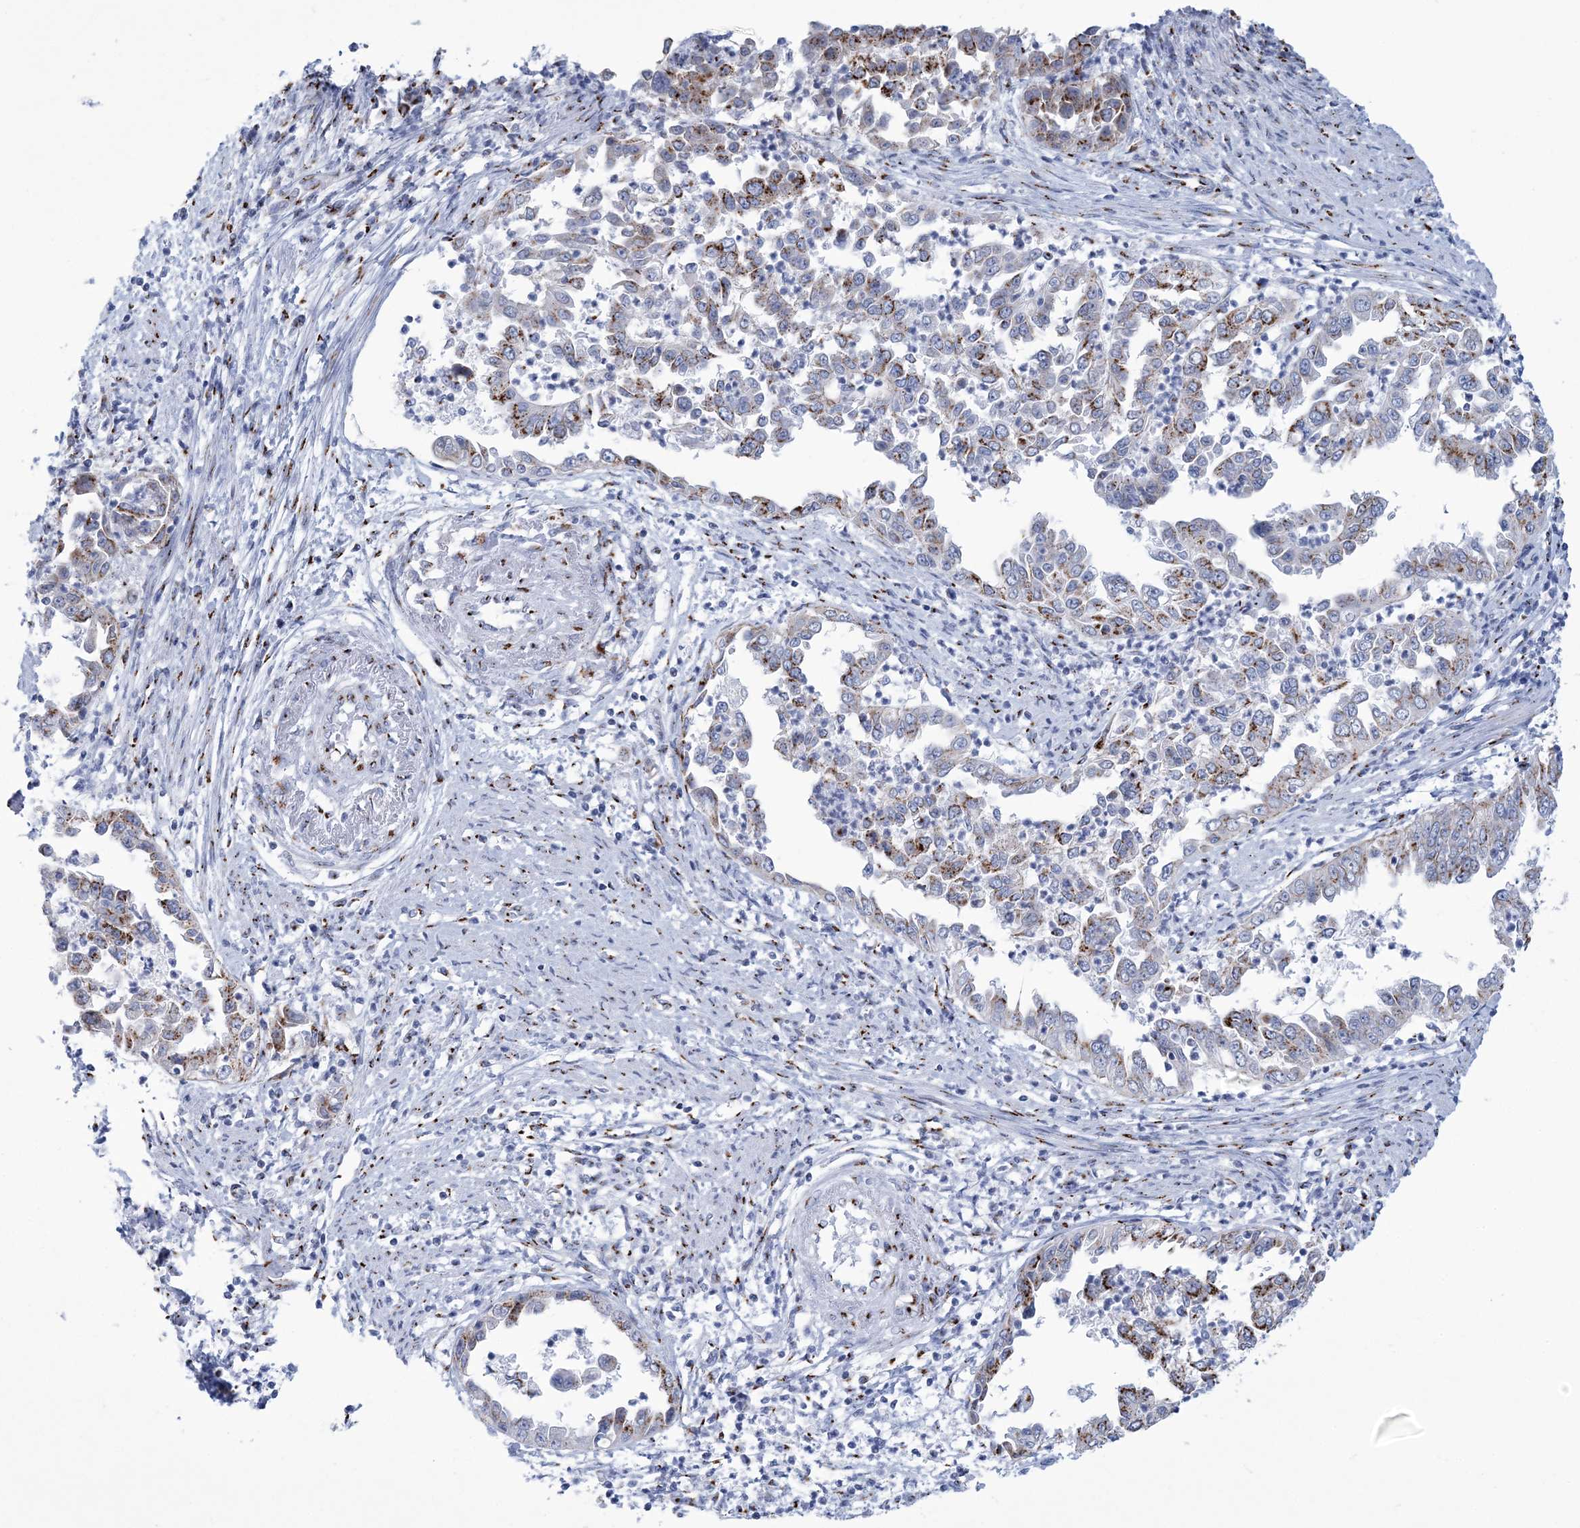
{"staining": {"intensity": "moderate", "quantity": "25%-75%", "location": "cytoplasmic/membranous"}, "tissue": "endometrial cancer", "cell_type": "Tumor cells", "image_type": "cancer", "snomed": [{"axis": "morphology", "description": "Adenocarcinoma, NOS"}, {"axis": "topography", "description": "Endometrium"}], "caption": "Brown immunohistochemical staining in endometrial adenocarcinoma demonstrates moderate cytoplasmic/membranous expression in approximately 25%-75% of tumor cells.", "gene": "SLX9", "patient": {"sex": "female", "age": 85}}